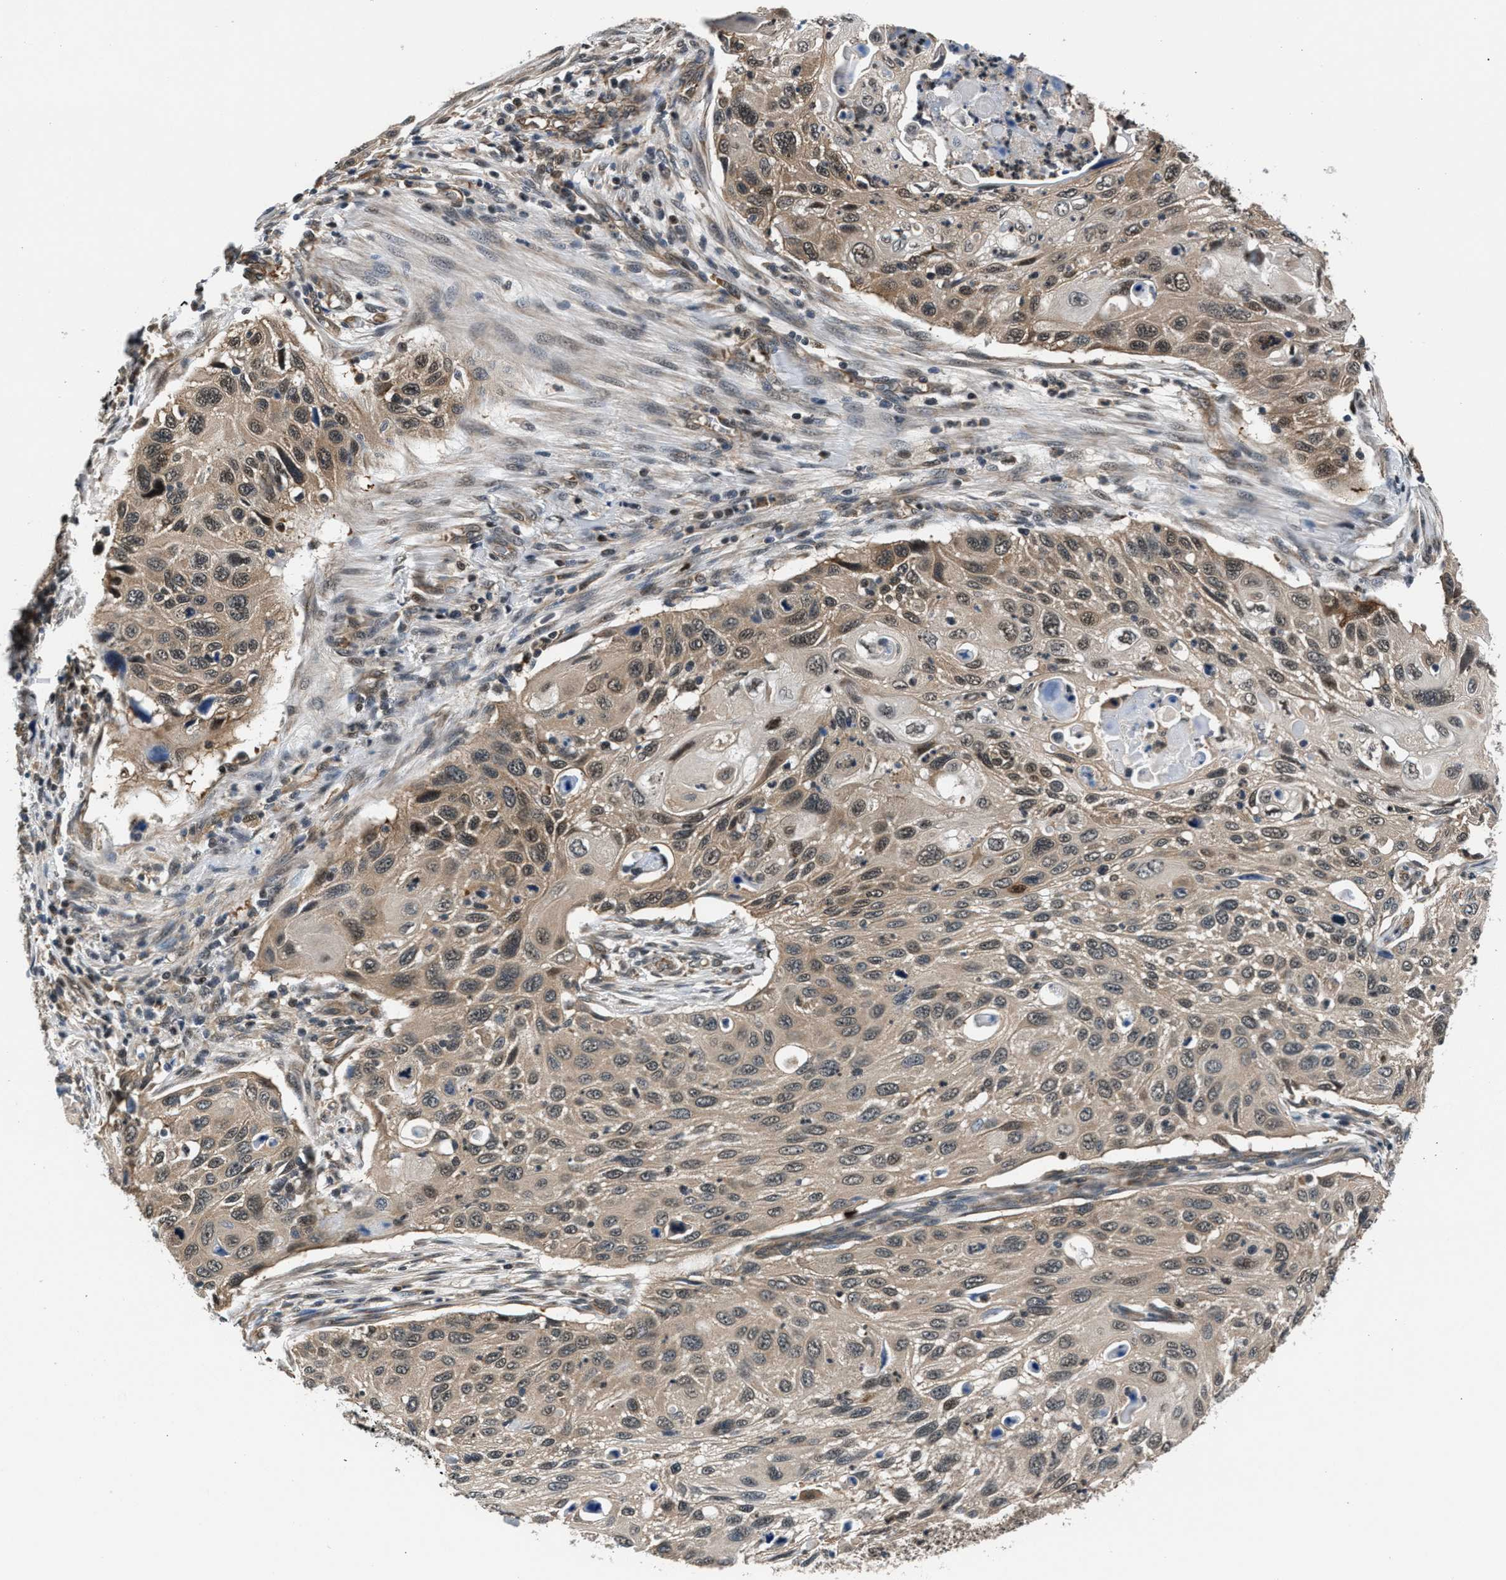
{"staining": {"intensity": "weak", "quantity": ">75%", "location": "cytoplasmic/membranous,nuclear"}, "tissue": "cervical cancer", "cell_type": "Tumor cells", "image_type": "cancer", "snomed": [{"axis": "morphology", "description": "Squamous cell carcinoma, NOS"}, {"axis": "topography", "description": "Cervix"}], "caption": "Immunohistochemical staining of cervical cancer (squamous cell carcinoma) shows low levels of weak cytoplasmic/membranous and nuclear protein positivity in about >75% of tumor cells. Immunohistochemistry (ihc) stains the protein of interest in brown and the nuclei are stained blue.", "gene": "RBM33", "patient": {"sex": "female", "age": 70}}